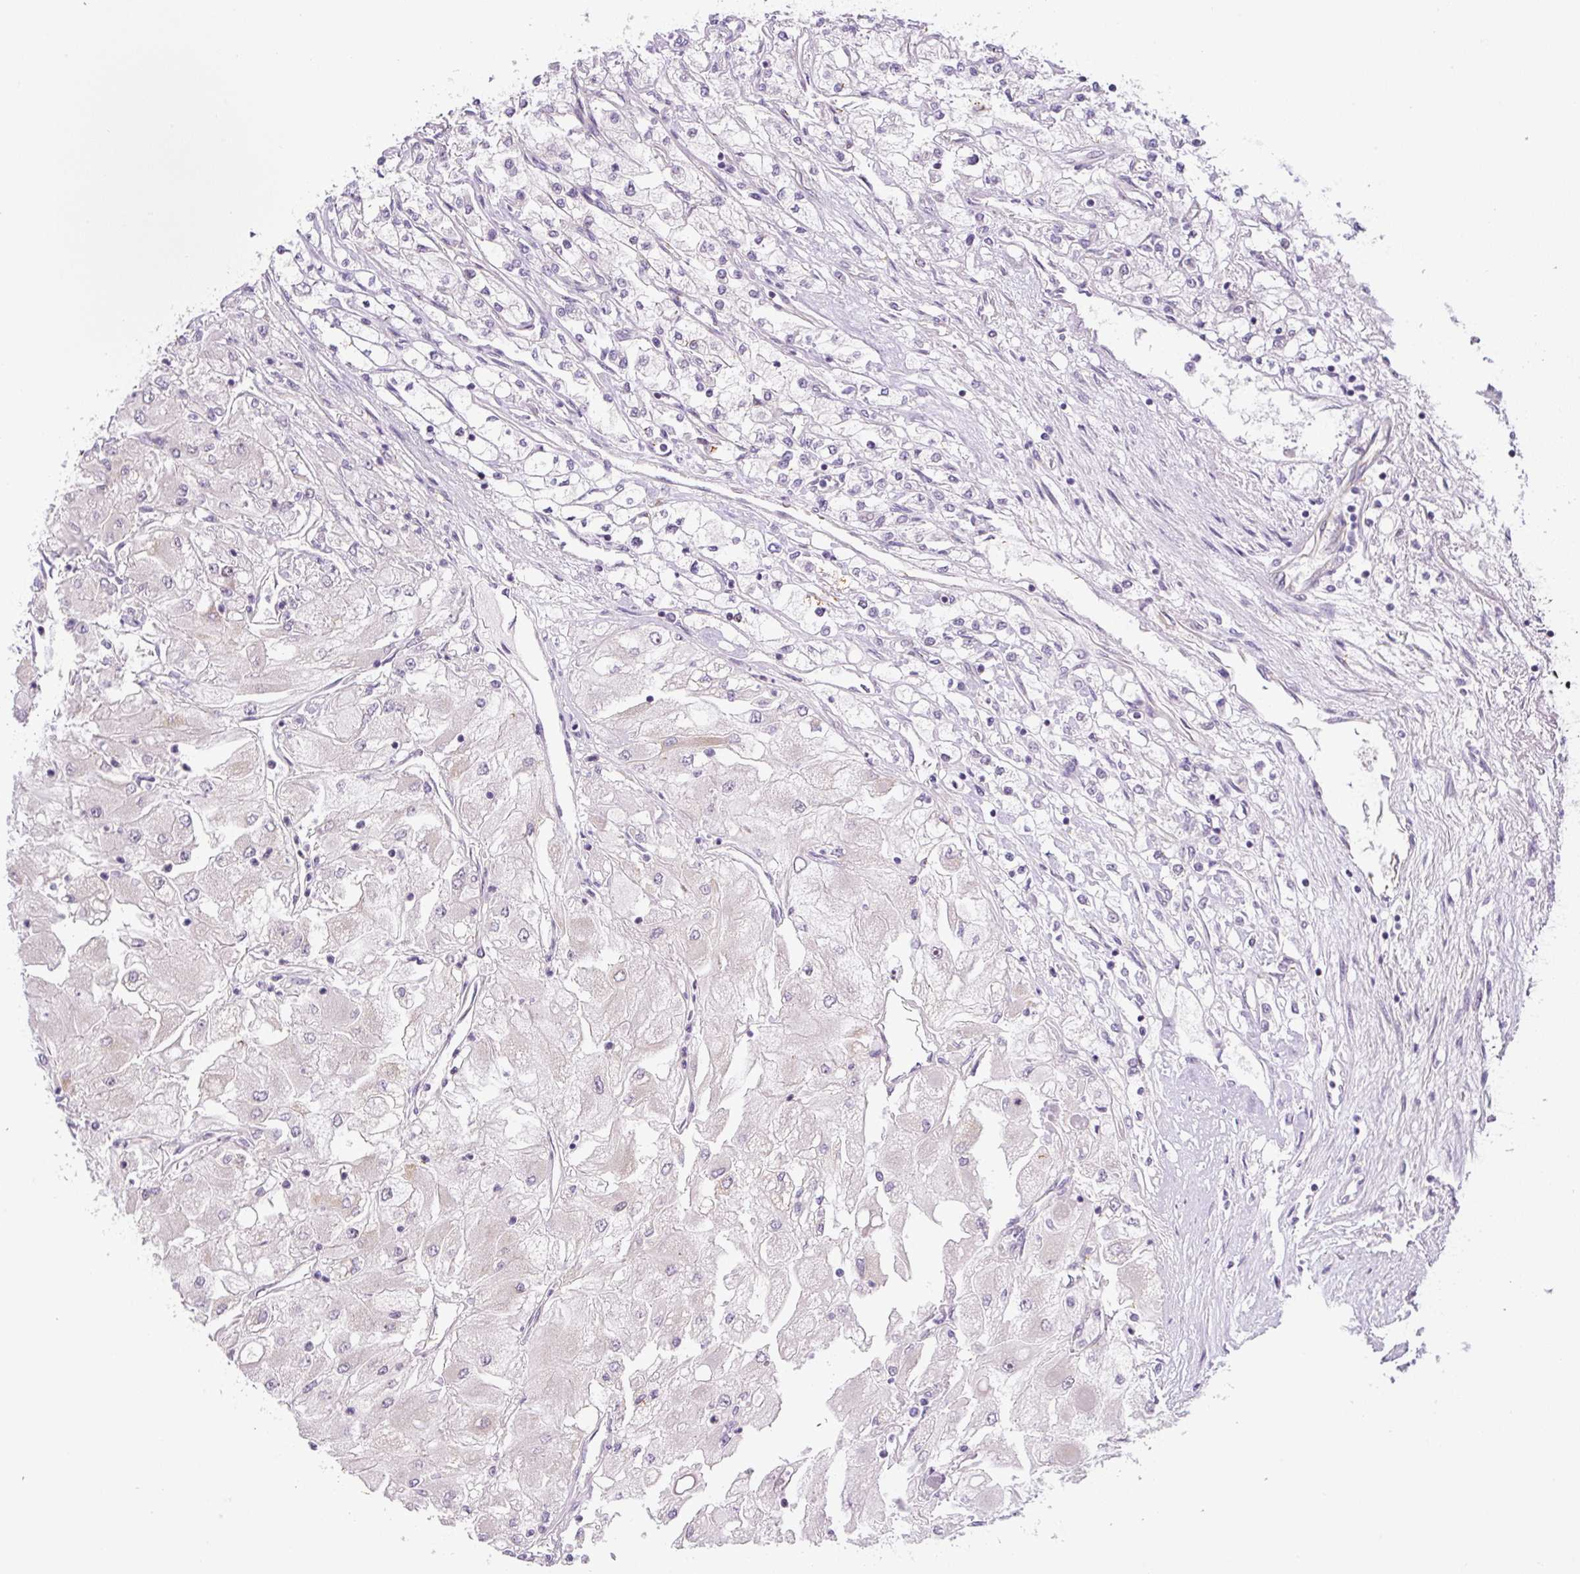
{"staining": {"intensity": "negative", "quantity": "none", "location": "none"}, "tissue": "renal cancer", "cell_type": "Tumor cells", "image_type": "cancer", "snomed": [{"axis": "morphology", "description": "Adenocarcinoma, NOS"}, {"axis": "topography", "description": "Kidney"}], "caption": "There is no significant expression in tumor cells of adenocarcinoma (renal). The staining is performed using DAB brown chromogen with nuclei counter-stained in using hematoxylin.", "gene": "ADAMTS19", "patient": {"sex": "male", "age": 80}}